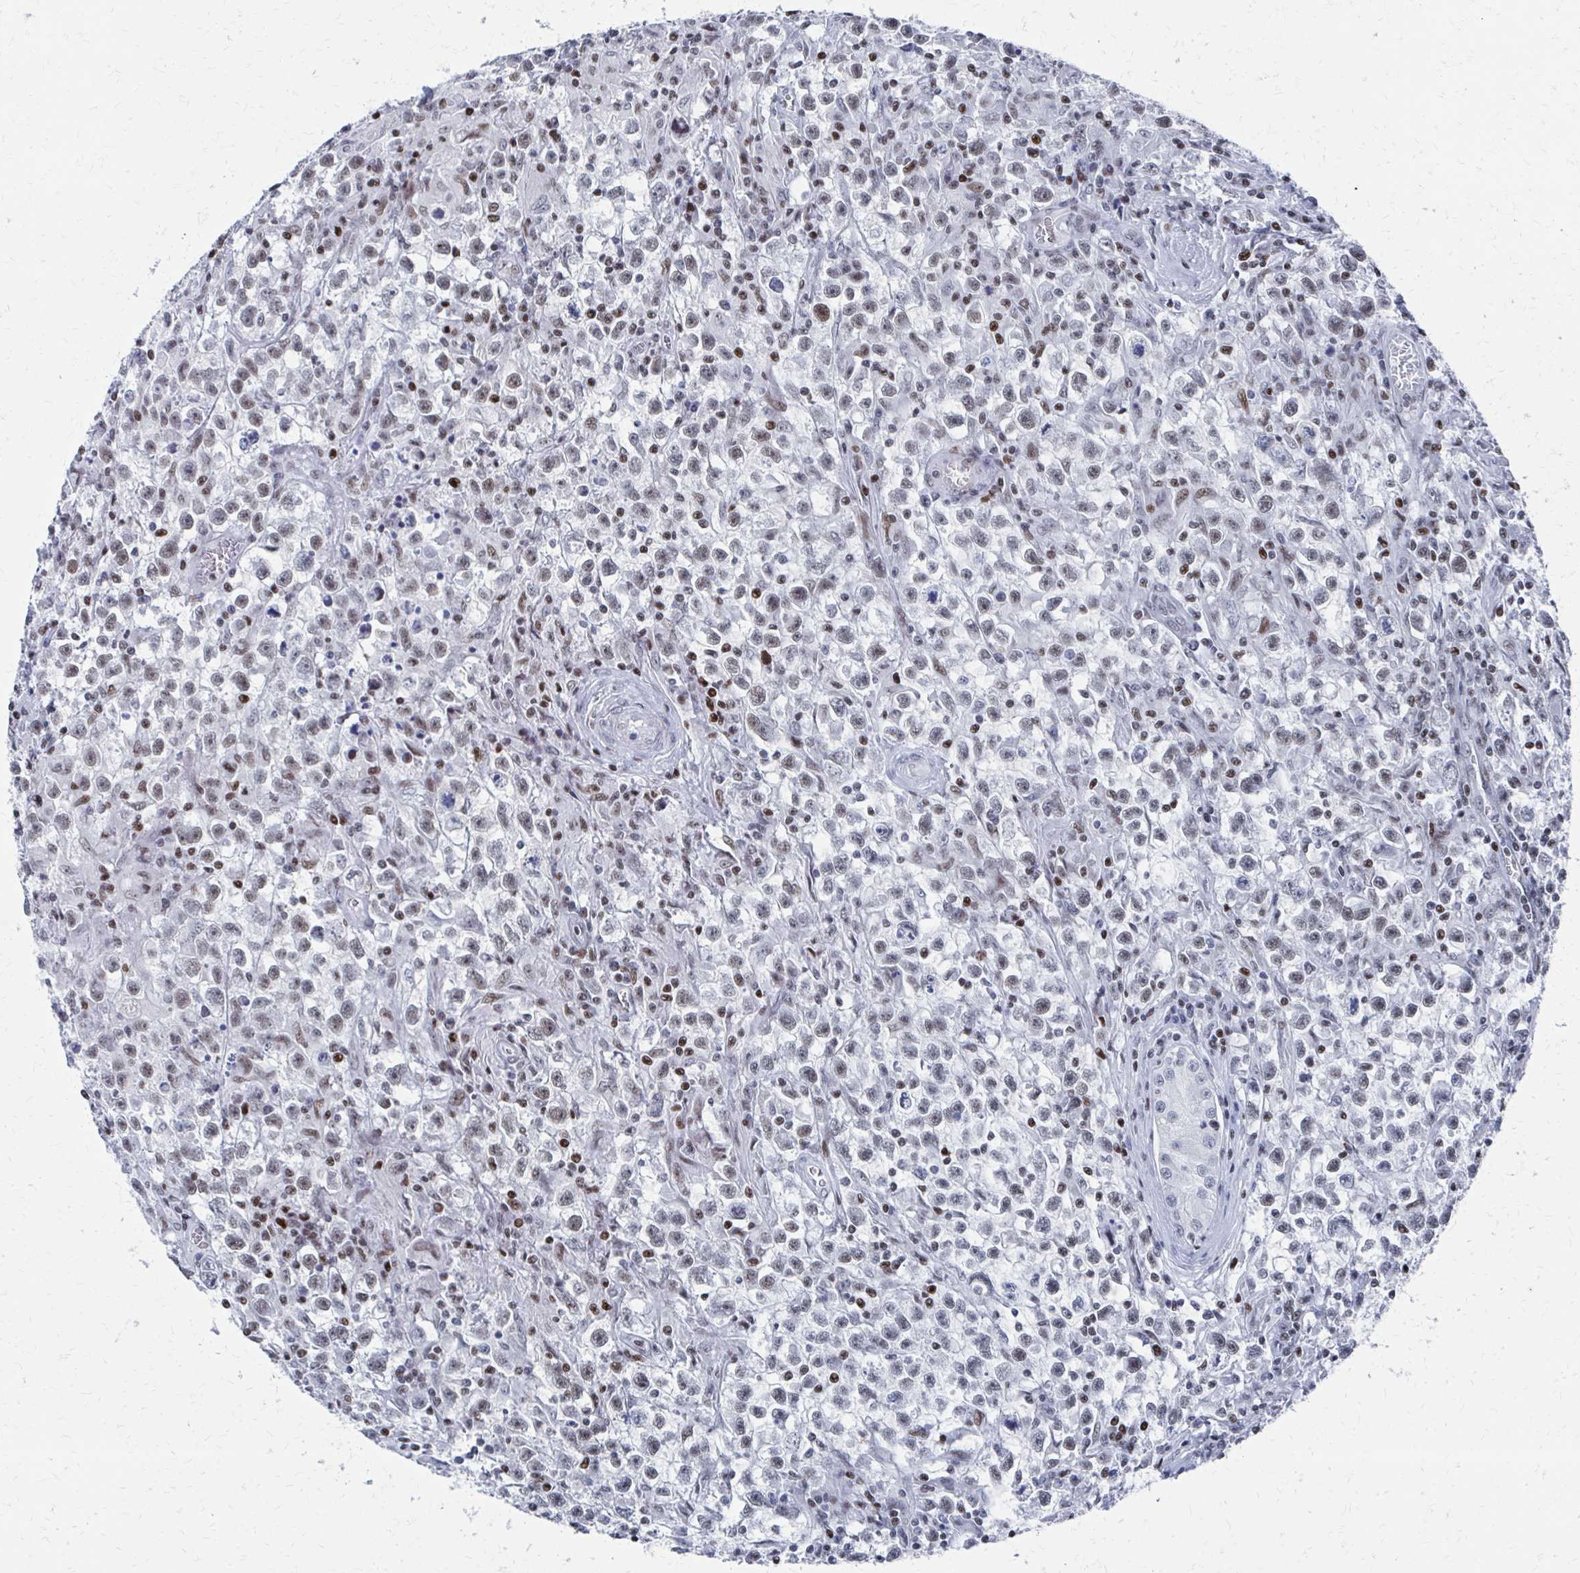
{"staining": {"intensity": "weak", "quantity": ">75%", "location": "nuclear"}, "tissue": "testis cancer", "cell_type": "Tumor cells", "image_type": "cancer", "snomed": [{"axis": "morphology", "description": "Seminoma, NOS"}, {"axis": "topography", "description": "Testis"}], "caption": "The immunohistochemical stain shows weak nuclear positivity in tumor cells of testis seminoma tissue.", "gene": "CDIN1", "patient": {"sex": "male", "age": 31}}